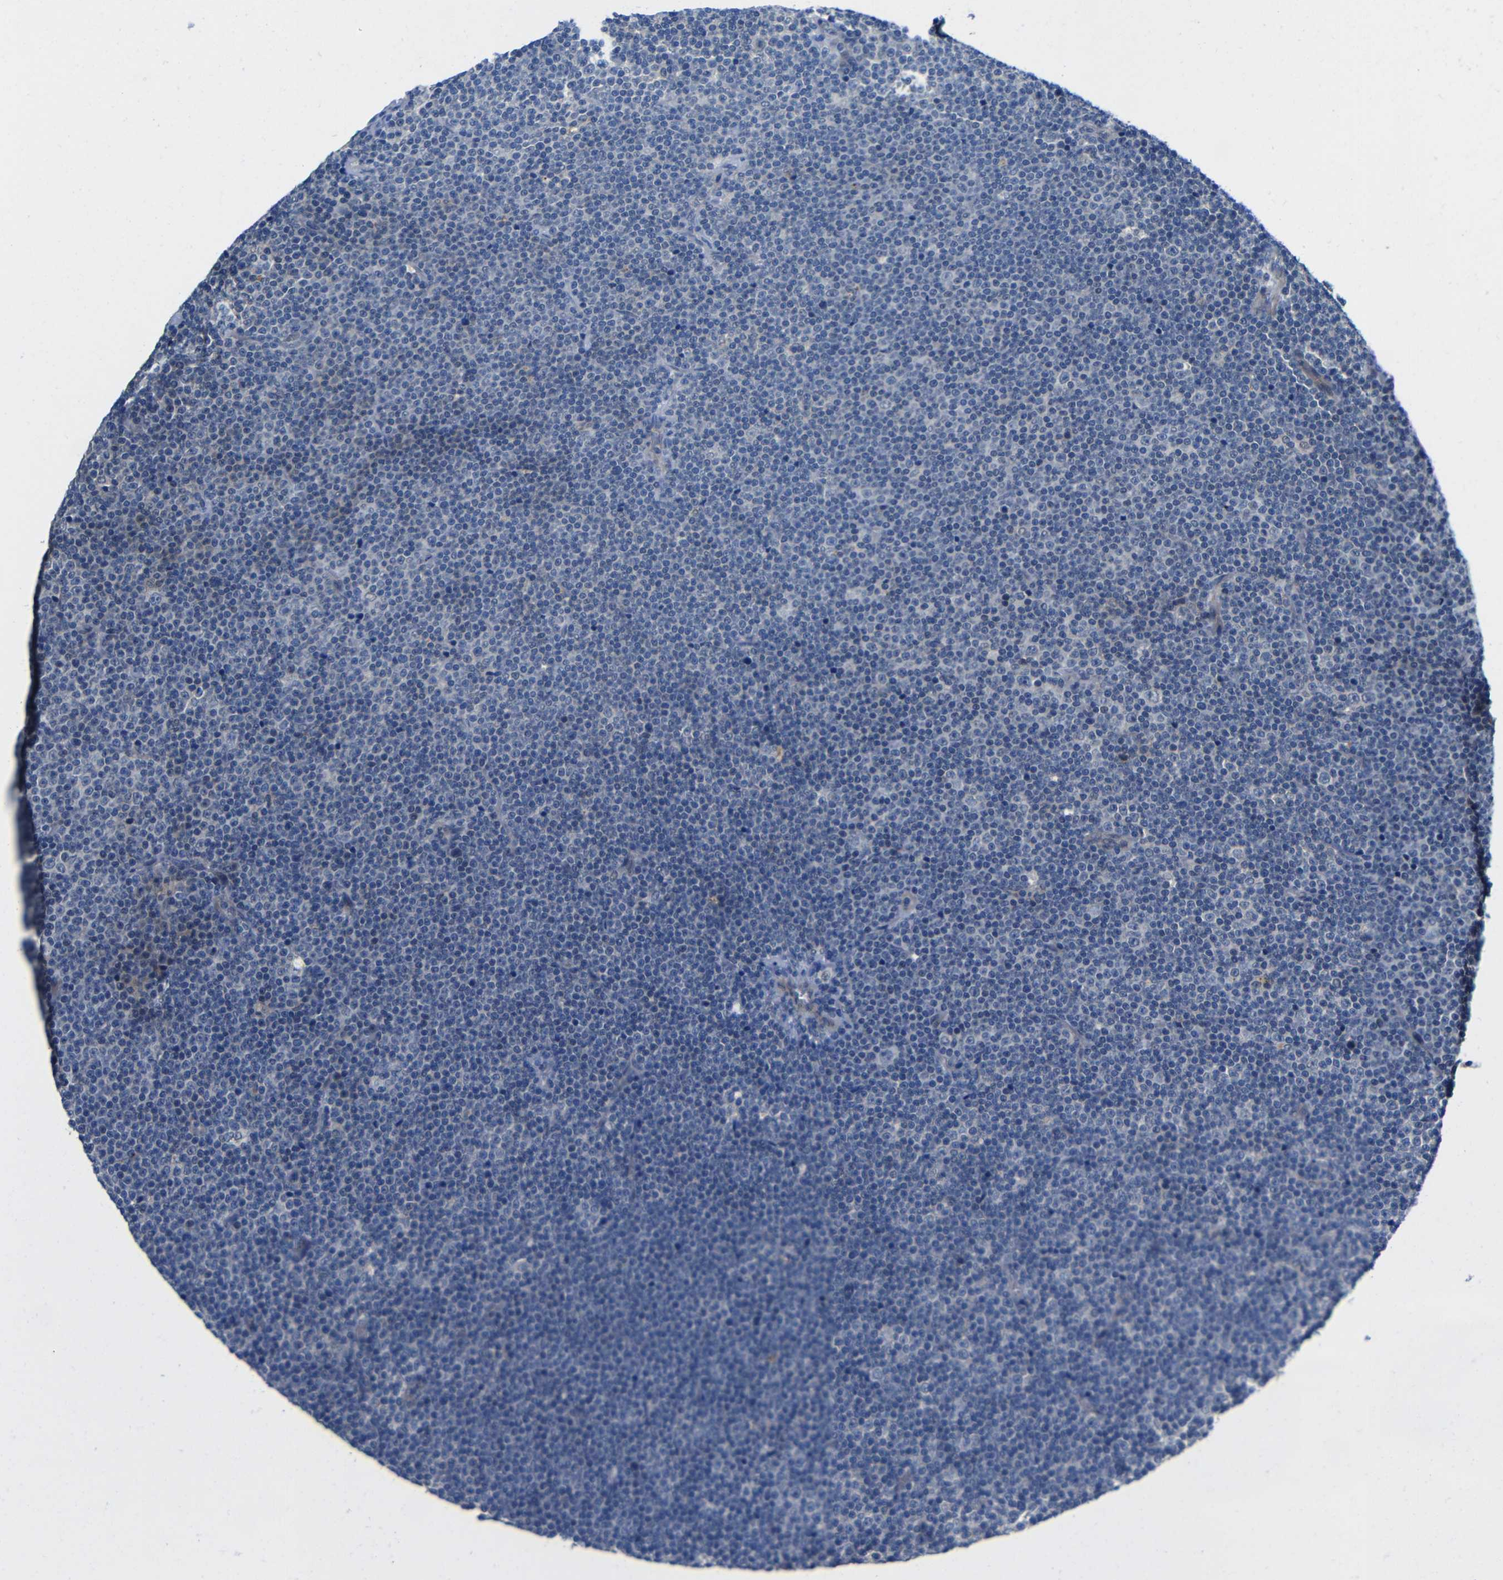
{"staining": {"intensity": "negative", "quantity": "none", "location": "none"}, "tissue": "lymphoma", "cell_type": "Tumor cells", "image_type": "cancer", "snomed": [{"axis": "morphology", "description": "Malignant lymphoma, non-Hodgkin's type, Low grade"}, {"axis": "topography", "description": "Lymph node"}], "caption": "Immunohistochemistry (IHC) micrograph of low-grade malignant lymphoma, non-Hodgkin's type stained for a protein (brown), which displays no expression in tumor cells.", "gene": "ZNF90", "patient": {"sex": "female", "age": 67}}